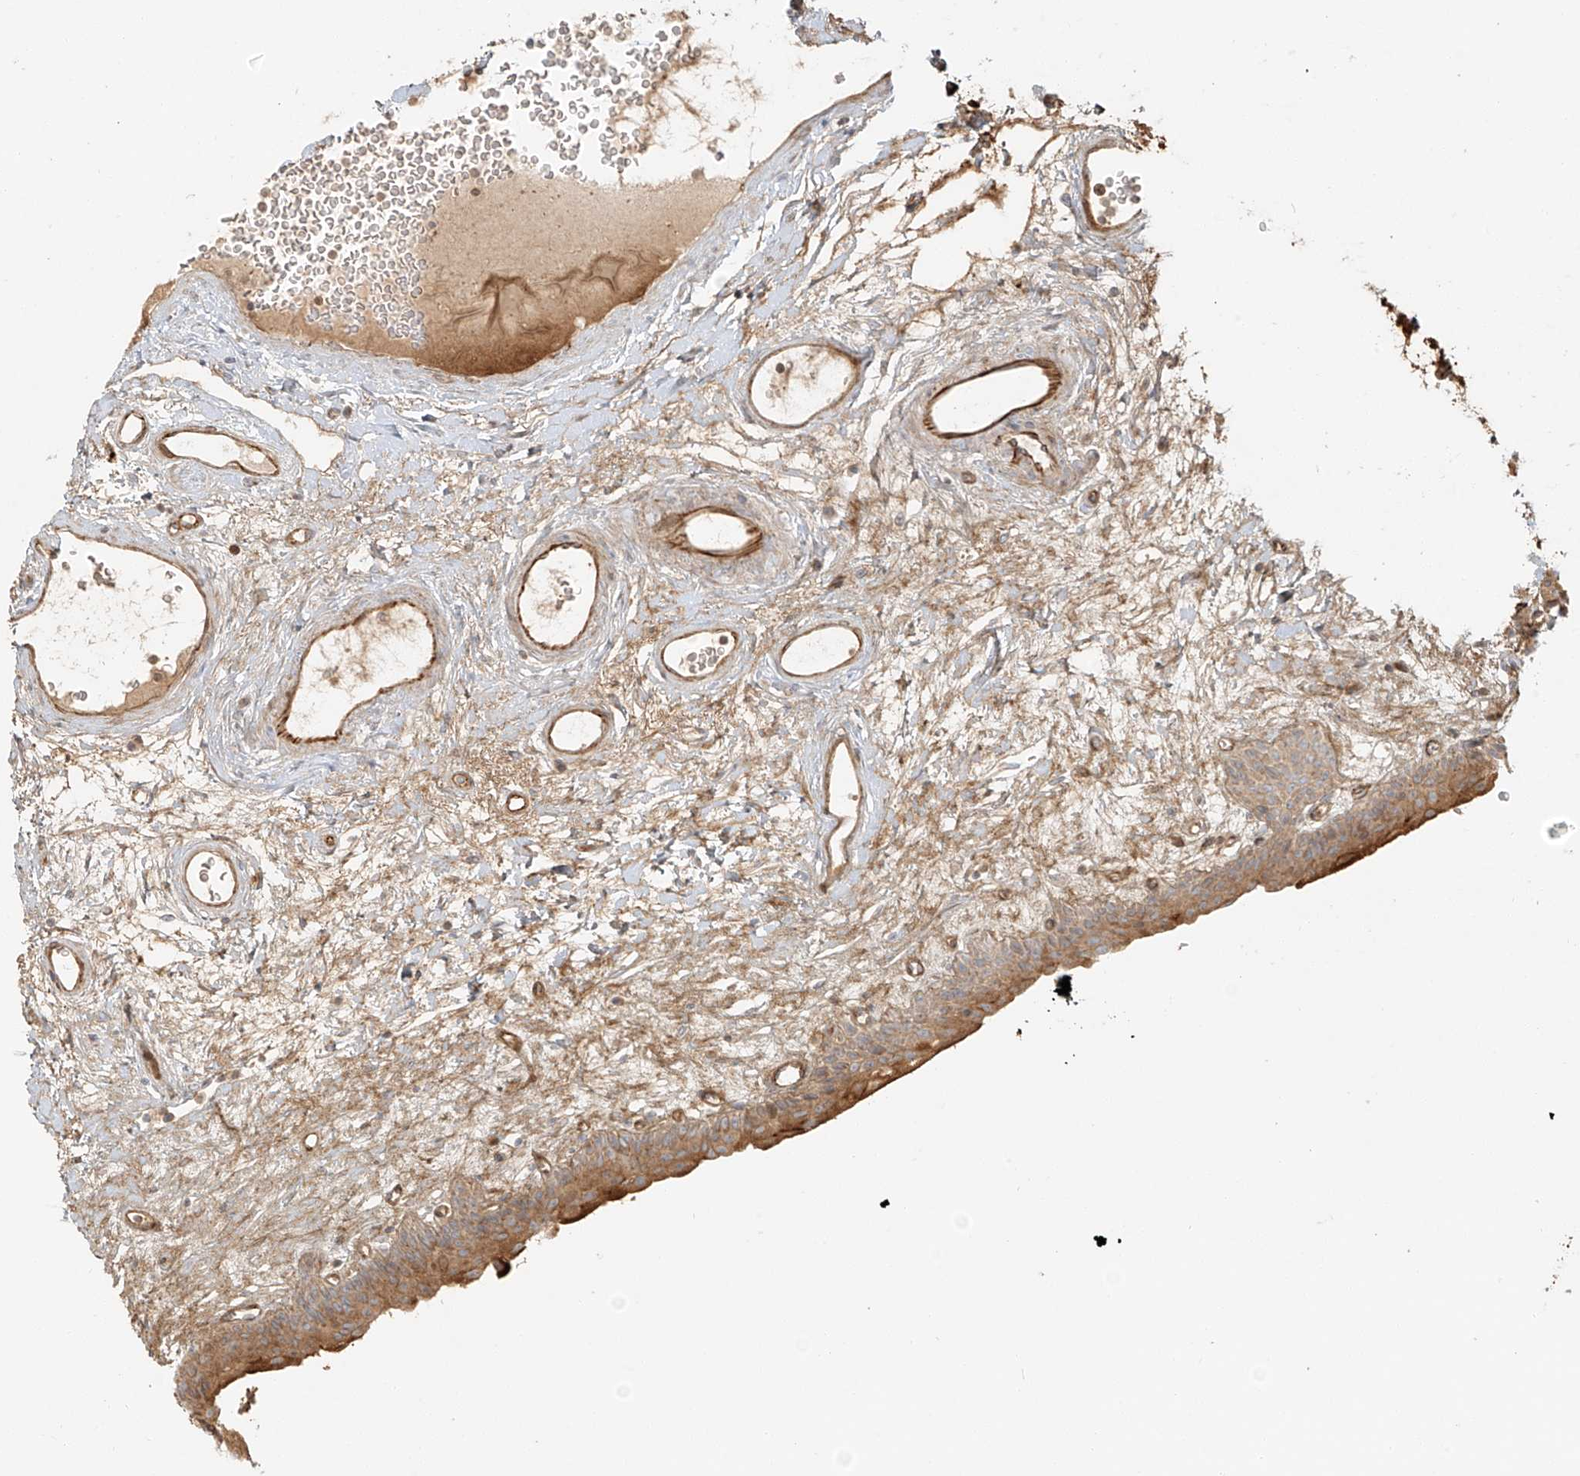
{"staining": {"intensity": "moderate", "quantity": ">75%", "location": "cytoplasmic/membranous"}, "tissue": "urinary bladder", "cell_type": "Urothelial cells", "image_type": "normal", "snomed": [{"axis": "morphology", "description": "Normal tissue, NOS"}, {"axis": "topography", "description": "Urinary bladder"}], "caption": "Immunohistochemical staining of unremarkable urinary bladder displays moderate cytoplasmic/membranous protein staining in approximately >75% of urothelial cells.", "gene": "MIPEP", "patient": {"sex": "male", "age": 83}}